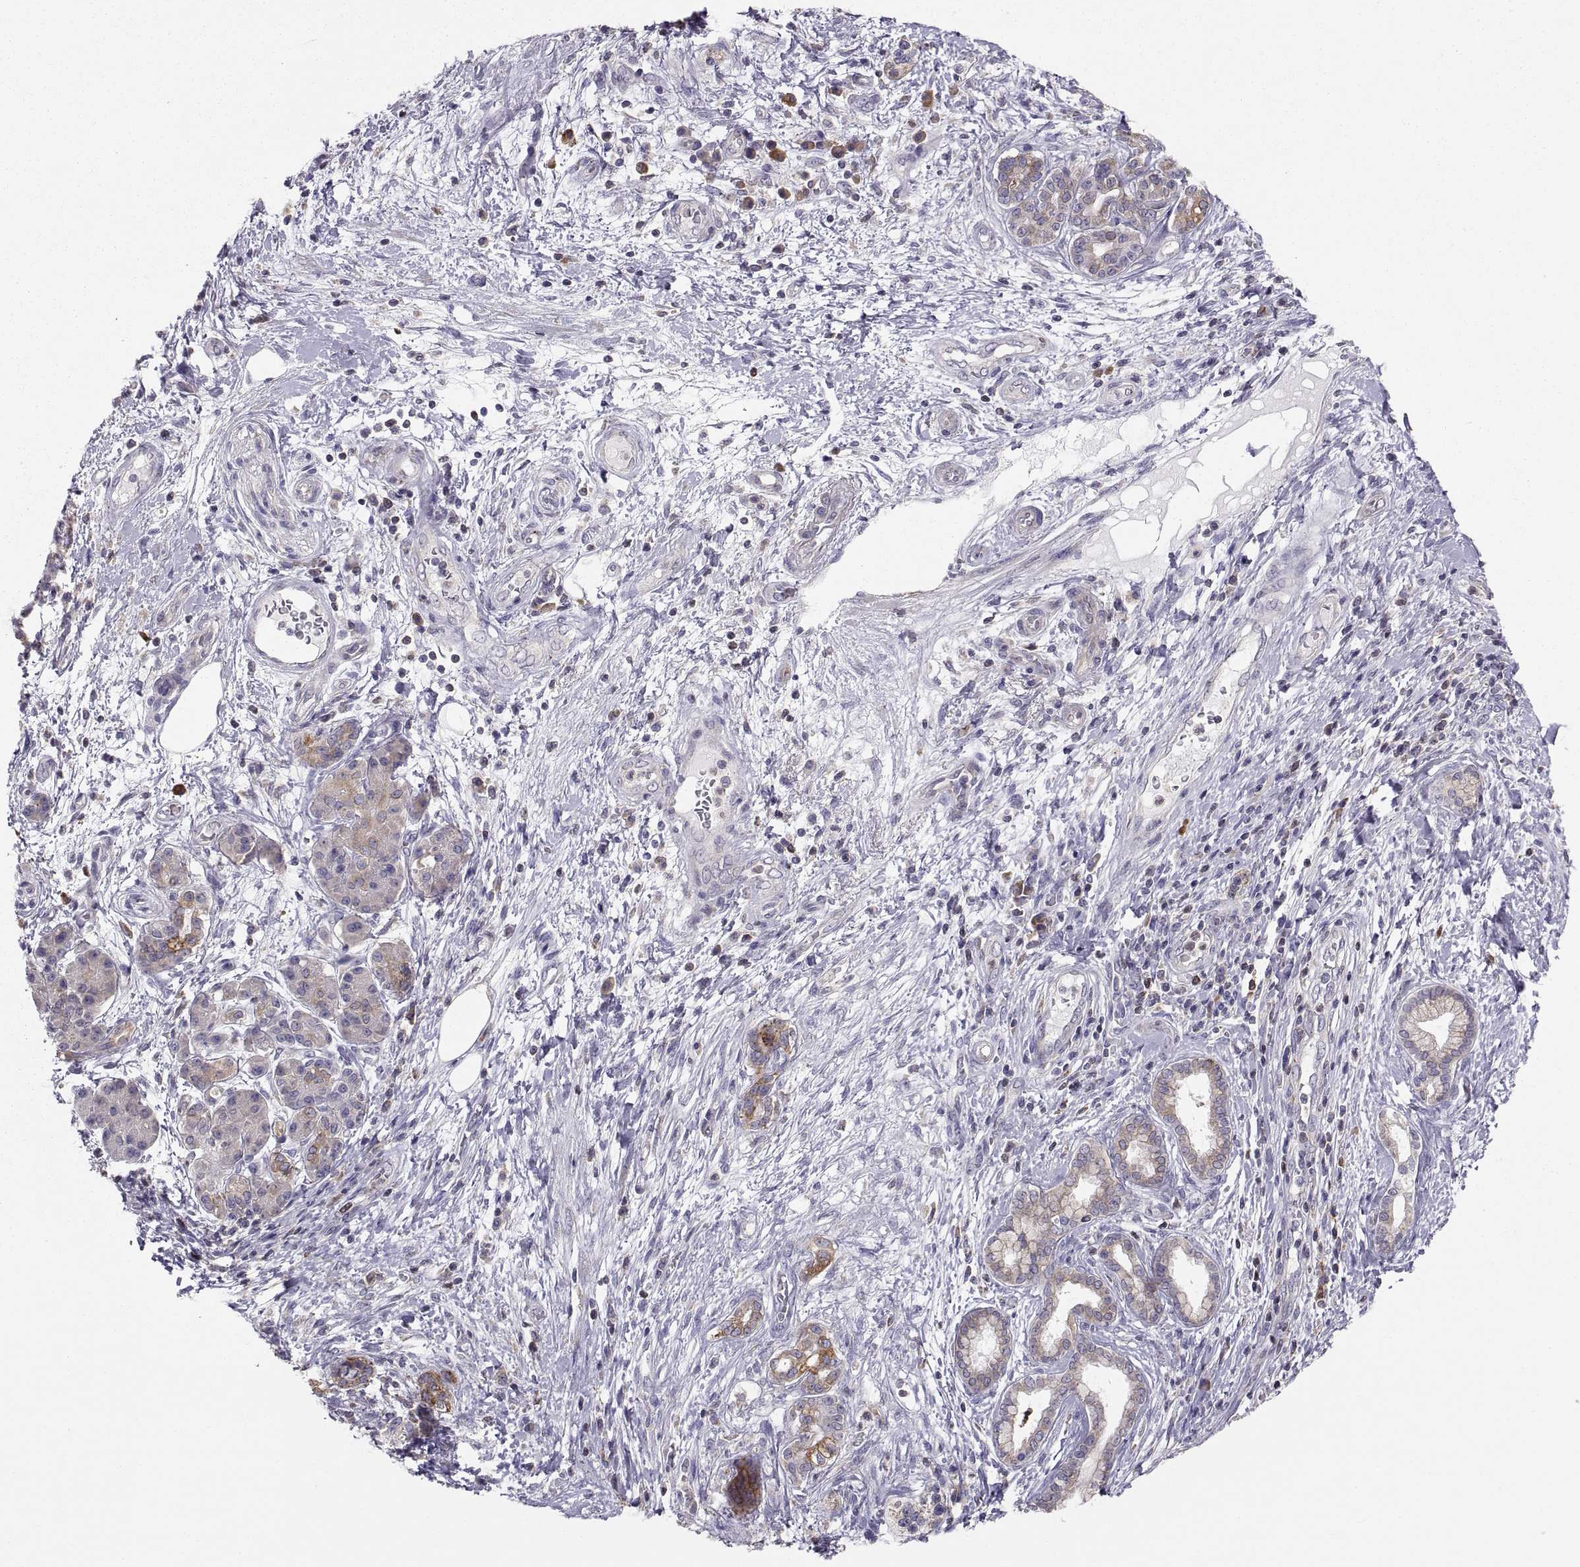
{"staining": {"intensity": "strong", "quantity": ">75%", "location": "cytoplasmic/membranous"}, "tissue": "pancreatic cancer", "cell_type": "Tumor cells", "image_type": "cancer", "snomed": [{"axis": "morphology", "description": "Adenocarcinoma, NOS"}, {"axis": "topography", "description": "Pancreas"}], "caption": "Approximately >75% of tumor cells in pancreatic cancer (adenocarcinoma) display strong cytoplasmic/membranous protein positivity as visualized by brown immunohistochemical staining.", "gene": "ERO1A", "patient": {"sex": "female", "age": 73}}